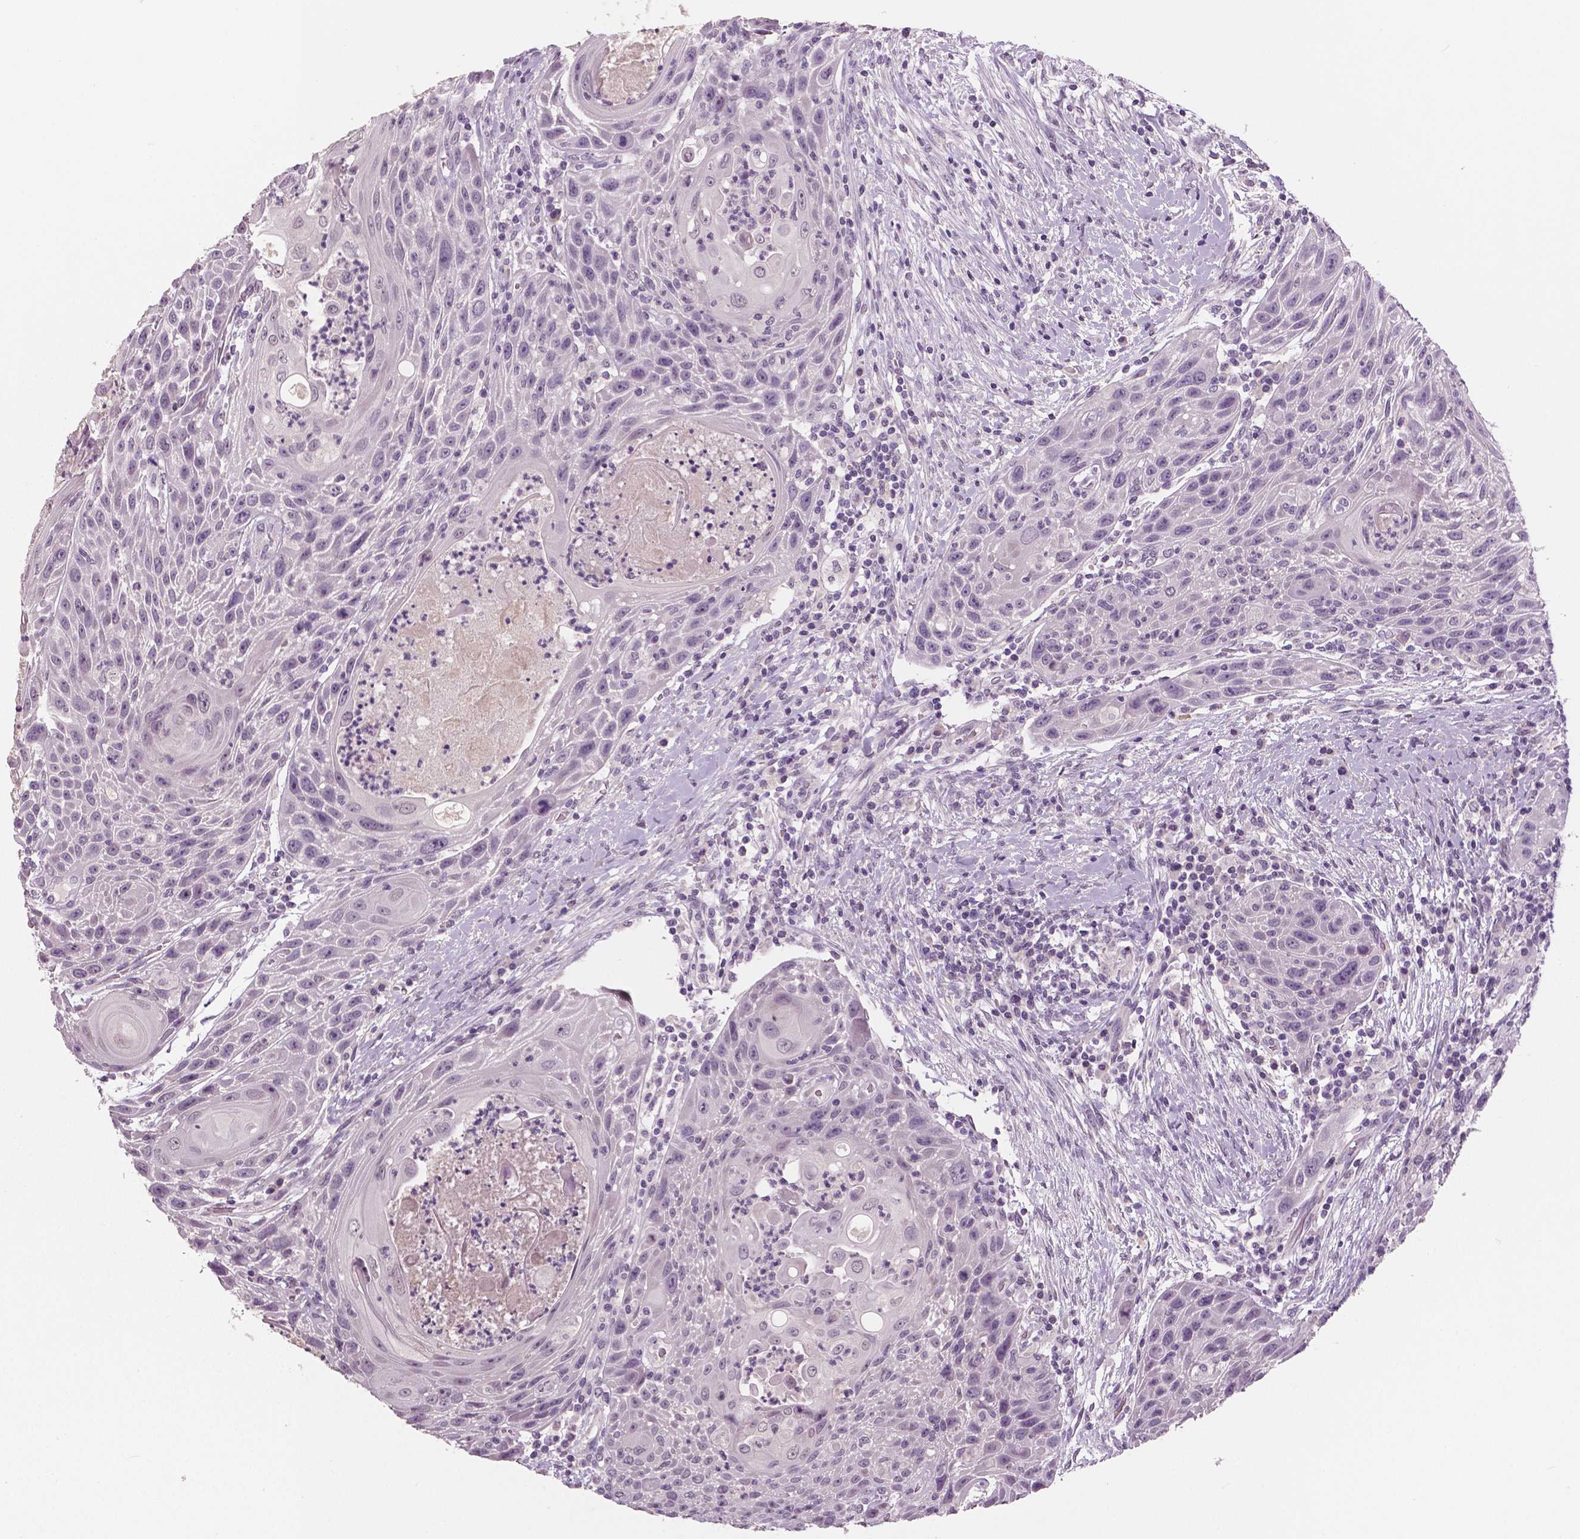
{"staining": {"intensity": "negative", "quantity": "none", "location": "none"}, "tissue": "head and neck cancer", "cell_type": "Tumor cells", "image_type": "cancer", "snomed": [{"axis": "morphology", "description": "Squamous cell carcinoma, NOS"}, {"axis": "topography", "description": "Head-Neck"}], "caption": "Immunohistochemistry (IHC) of human head and neck cancer (squamous cell carcinoma) exhibits no expression in tumor cells.", "gene": "NECAB1", "patient": {"sex": "male", "age": 69}}